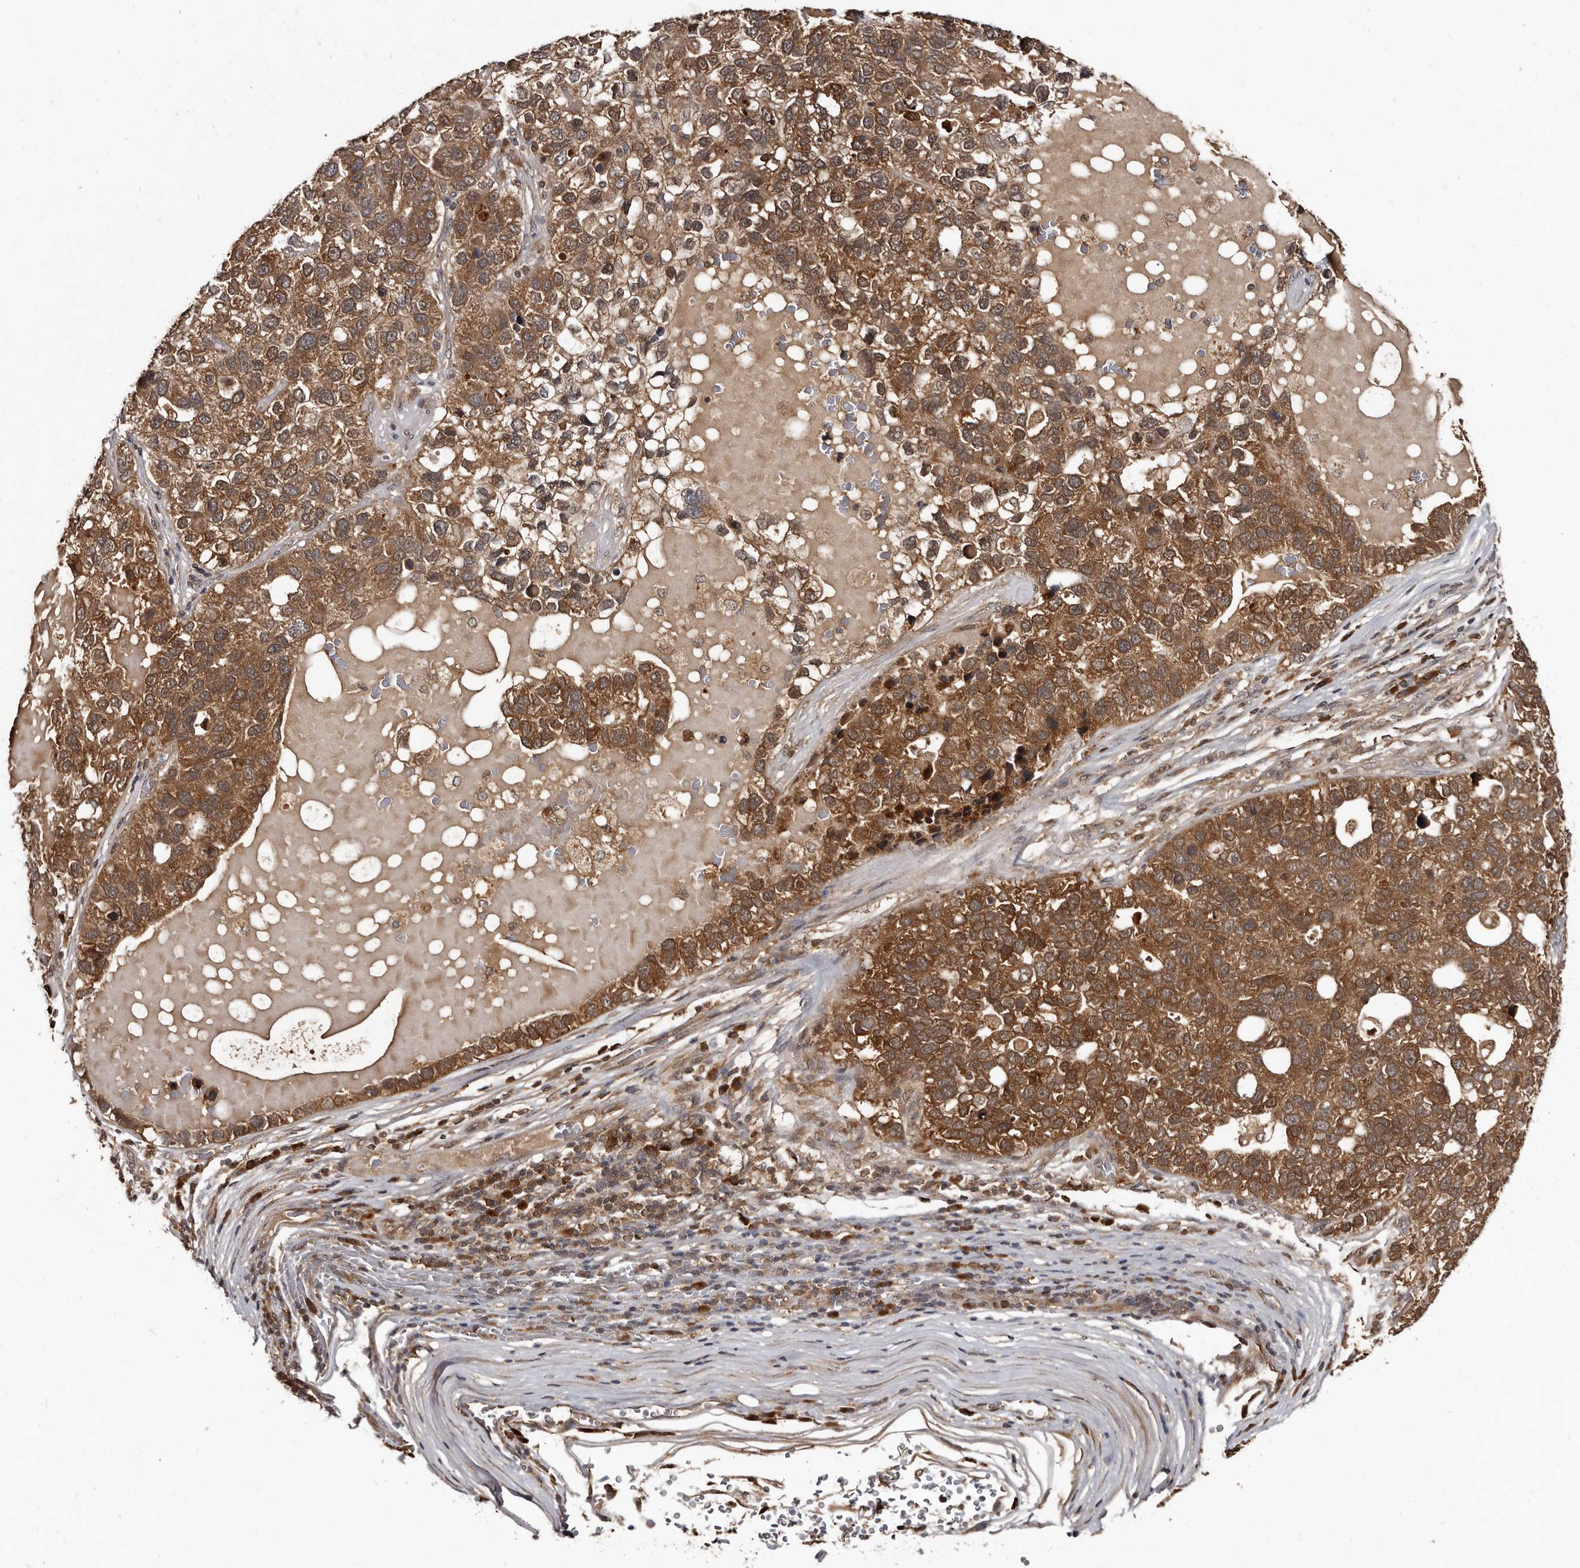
{"staining": {"intensity": "moderate", "quantity": ">75%", "location": "cytoplasmic/membranous"}, "tissue": "pancreatic cancer", "cell_type": "Tumor cells", "image_type": "cancer", "snomed": [{"axis": "morphology", "description": "Adenocarcinoma, NOS"}, {"axis": "topography", "description": "Pancreas"}], "caption": "Human pancreatic cancer stained with a protein marker exhibits moderate staining in tumor cells.", "gene": "PMVK", "patient": {"sex": "female", "age": 61}}